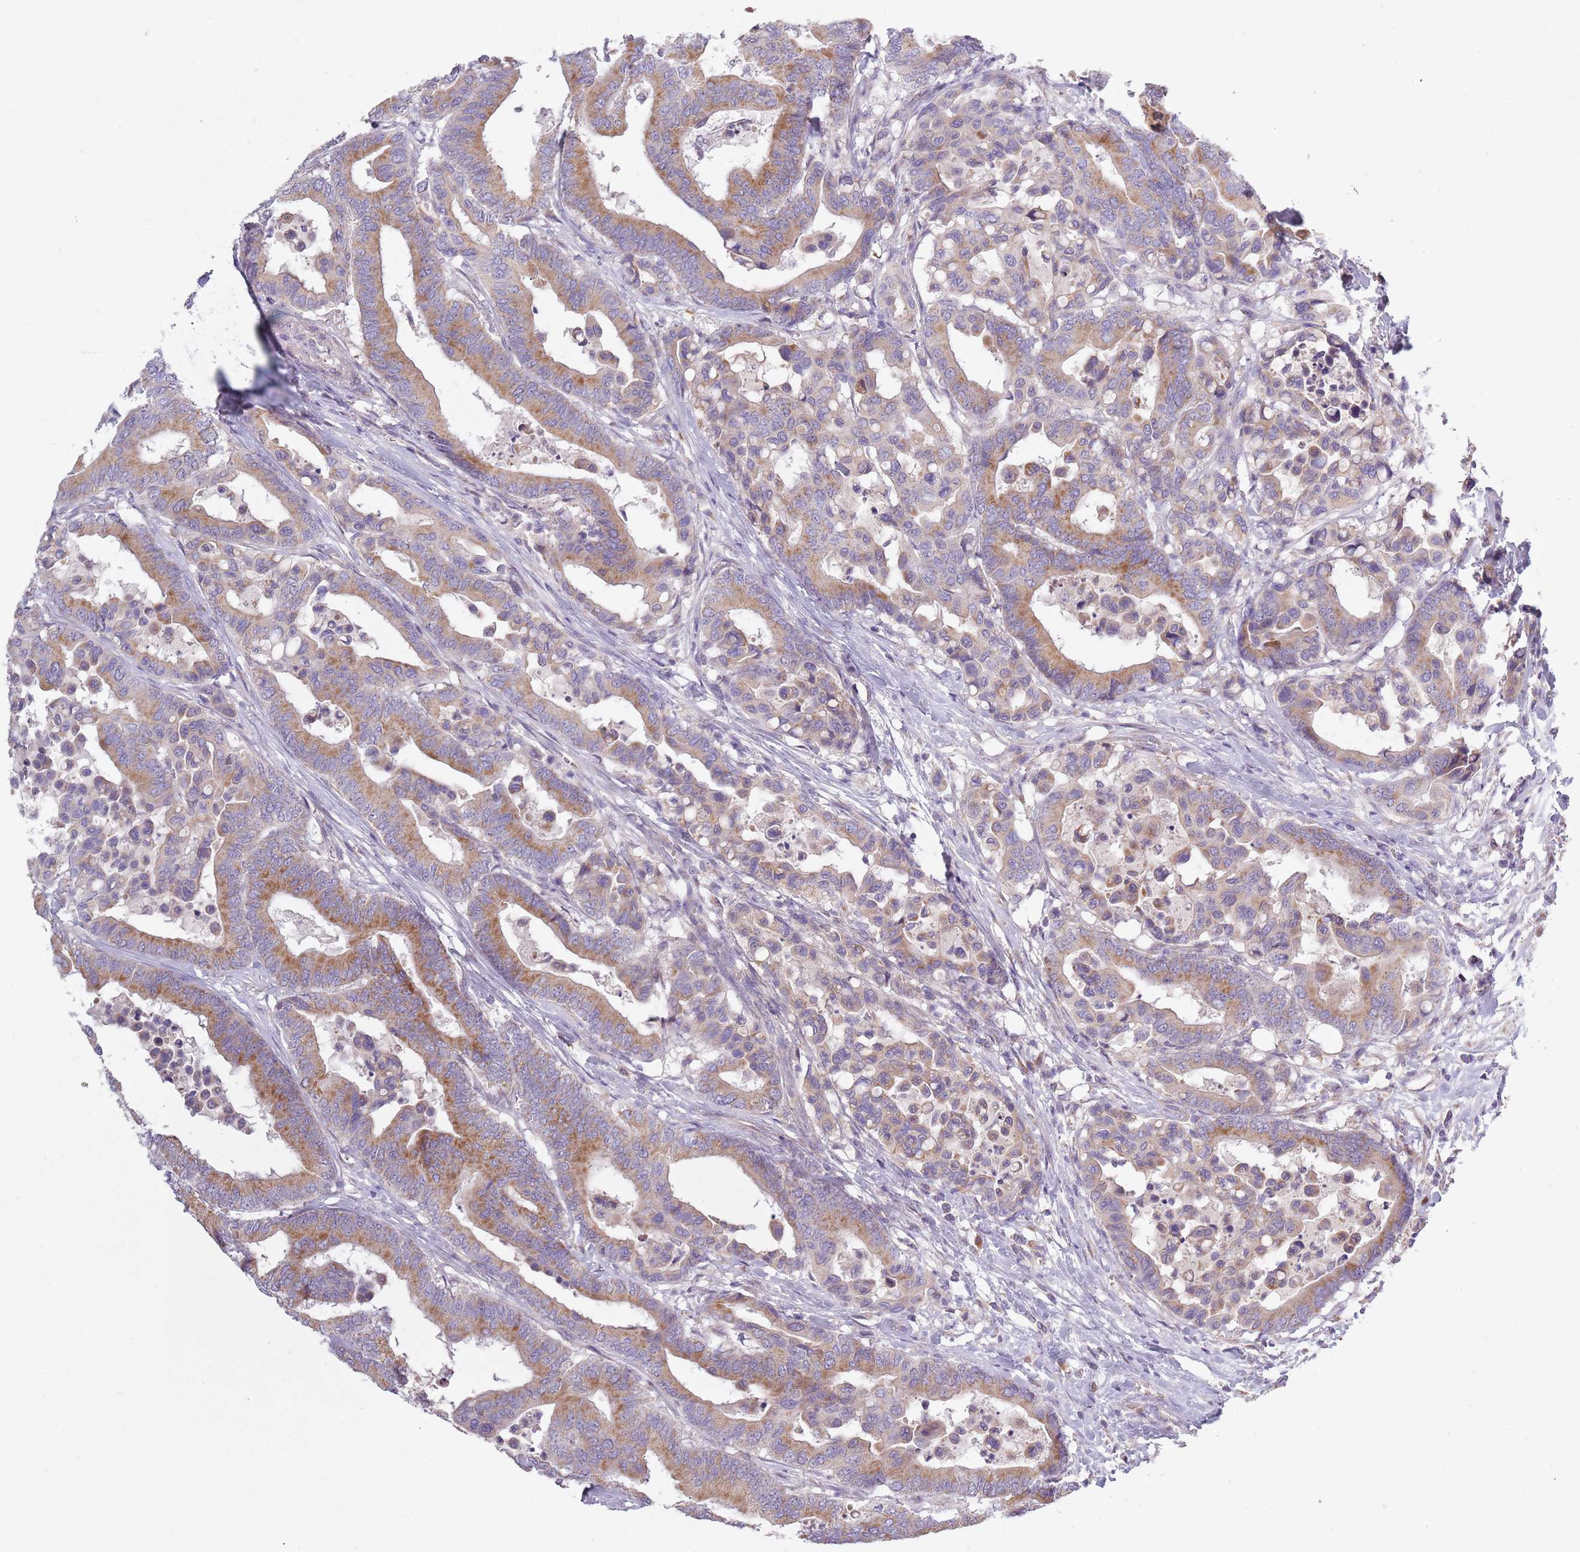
{"staining": {"intensity": "moderate", "quantity": ">75%", "location": "cytoplasmic/membranous"}, "tissue": "colorectal cancer", "cell_type": "Tumor cells", "image_type": "cancer", "snomed": [{"axis": "morphology", "description": "Normal tissue, NOS"}, {"axis": "morphology", "description": "Adenocarcinoma, NOS"}, {"axis": "topography", "description": "Colon"}], "caption": "Moderate cytoplasmic/membranous staining is appreciated in about >75% of tumor cells in colorectal cancer.", "gene": "COQ5", "patient": {"sex": "male", "age": 82}}